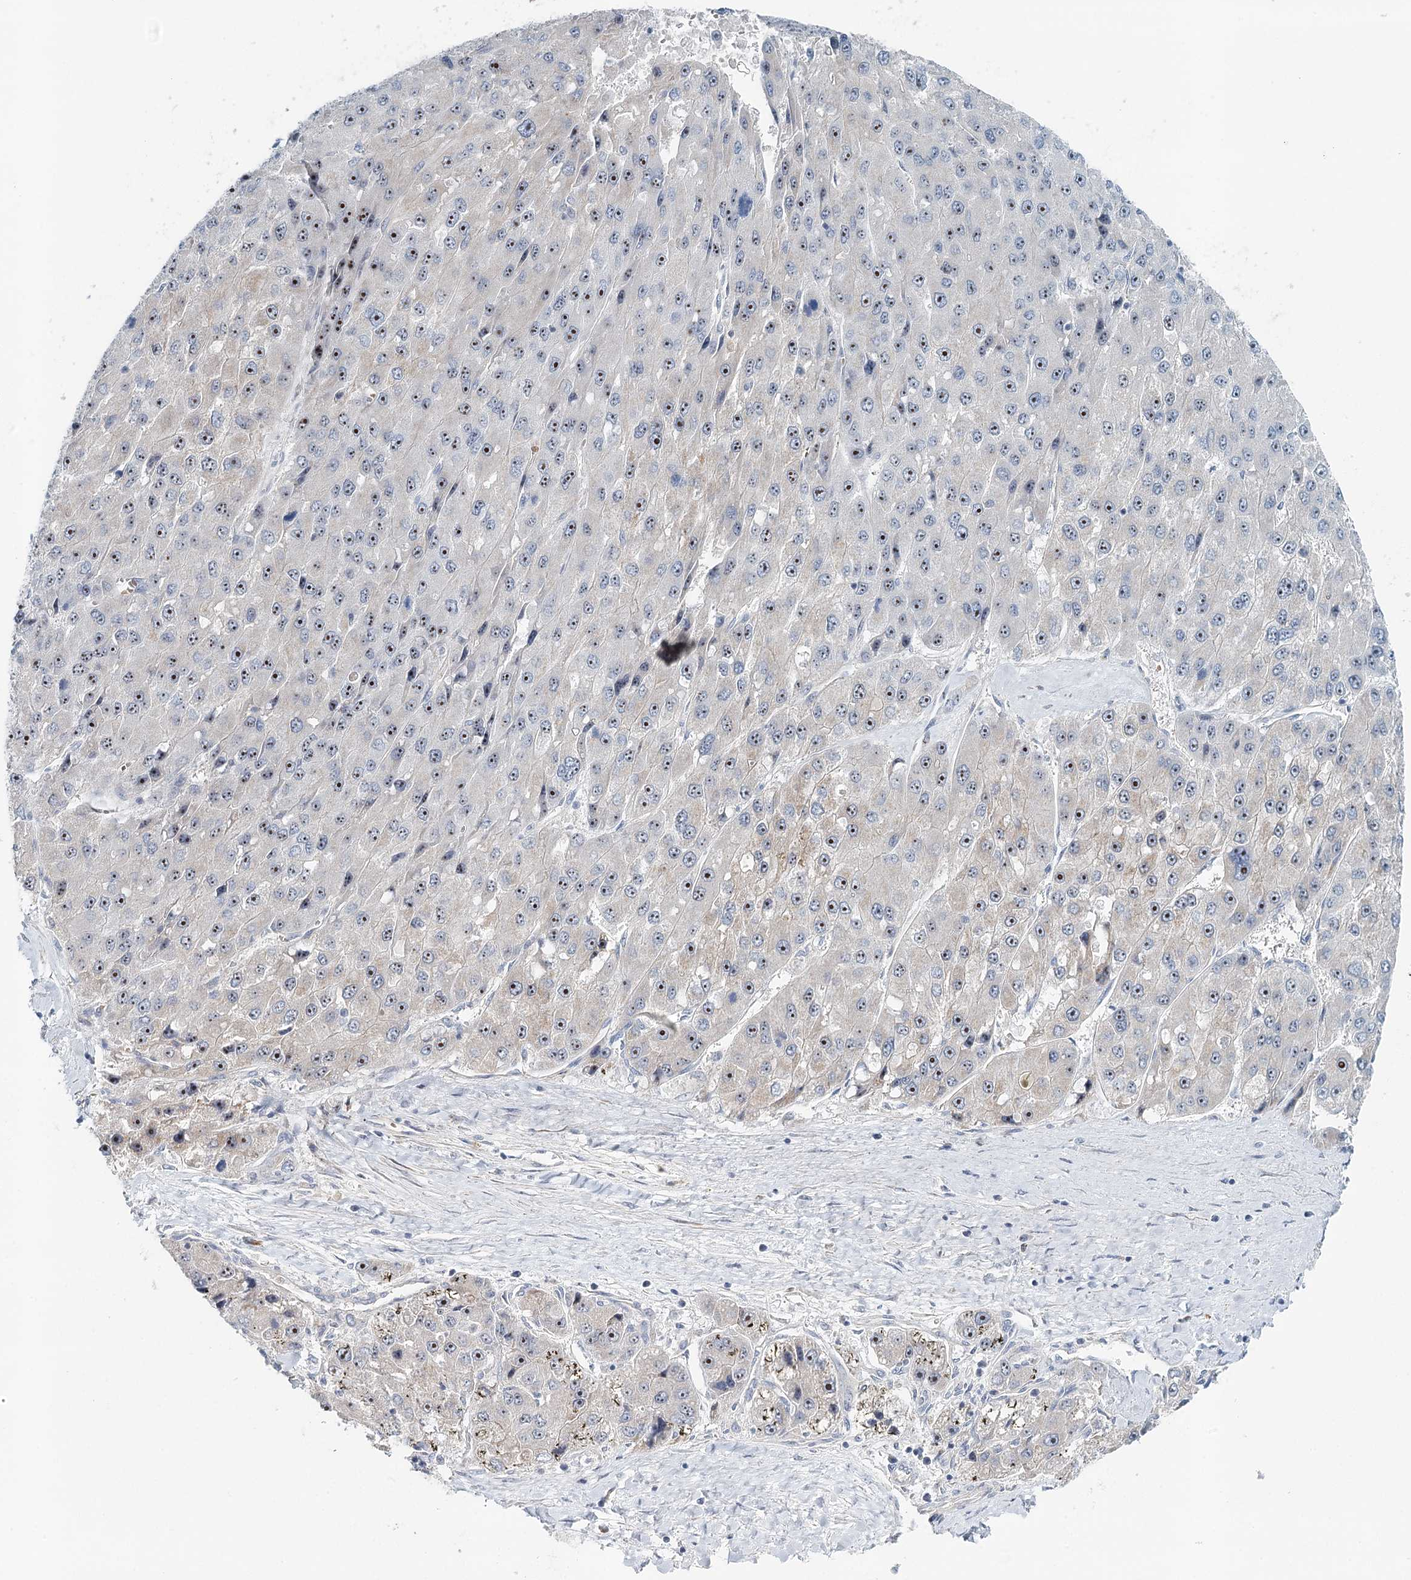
{"staining": {"intensity": "moderate", "quantity": "<25%", "location": "nuclear"}, "tissue": "liver cancer", "cell_type": "Tumor cells", "image_type": "cancer", "snomed": [{"axis": "morphology", "description": "Carcinoma, Hepatocellular, NOS"}, {"axis": "topography", "description": "Liver"}], "caption": "A histopathology image of human liver hepatocellular carcinoma stained for a protein shows moderate nuclear brown staining in tumor cells. (IHC, brightfield microscopy, high magnification).", "gene": "RBM43", "patient": {"sex": "female", "age": 73}}